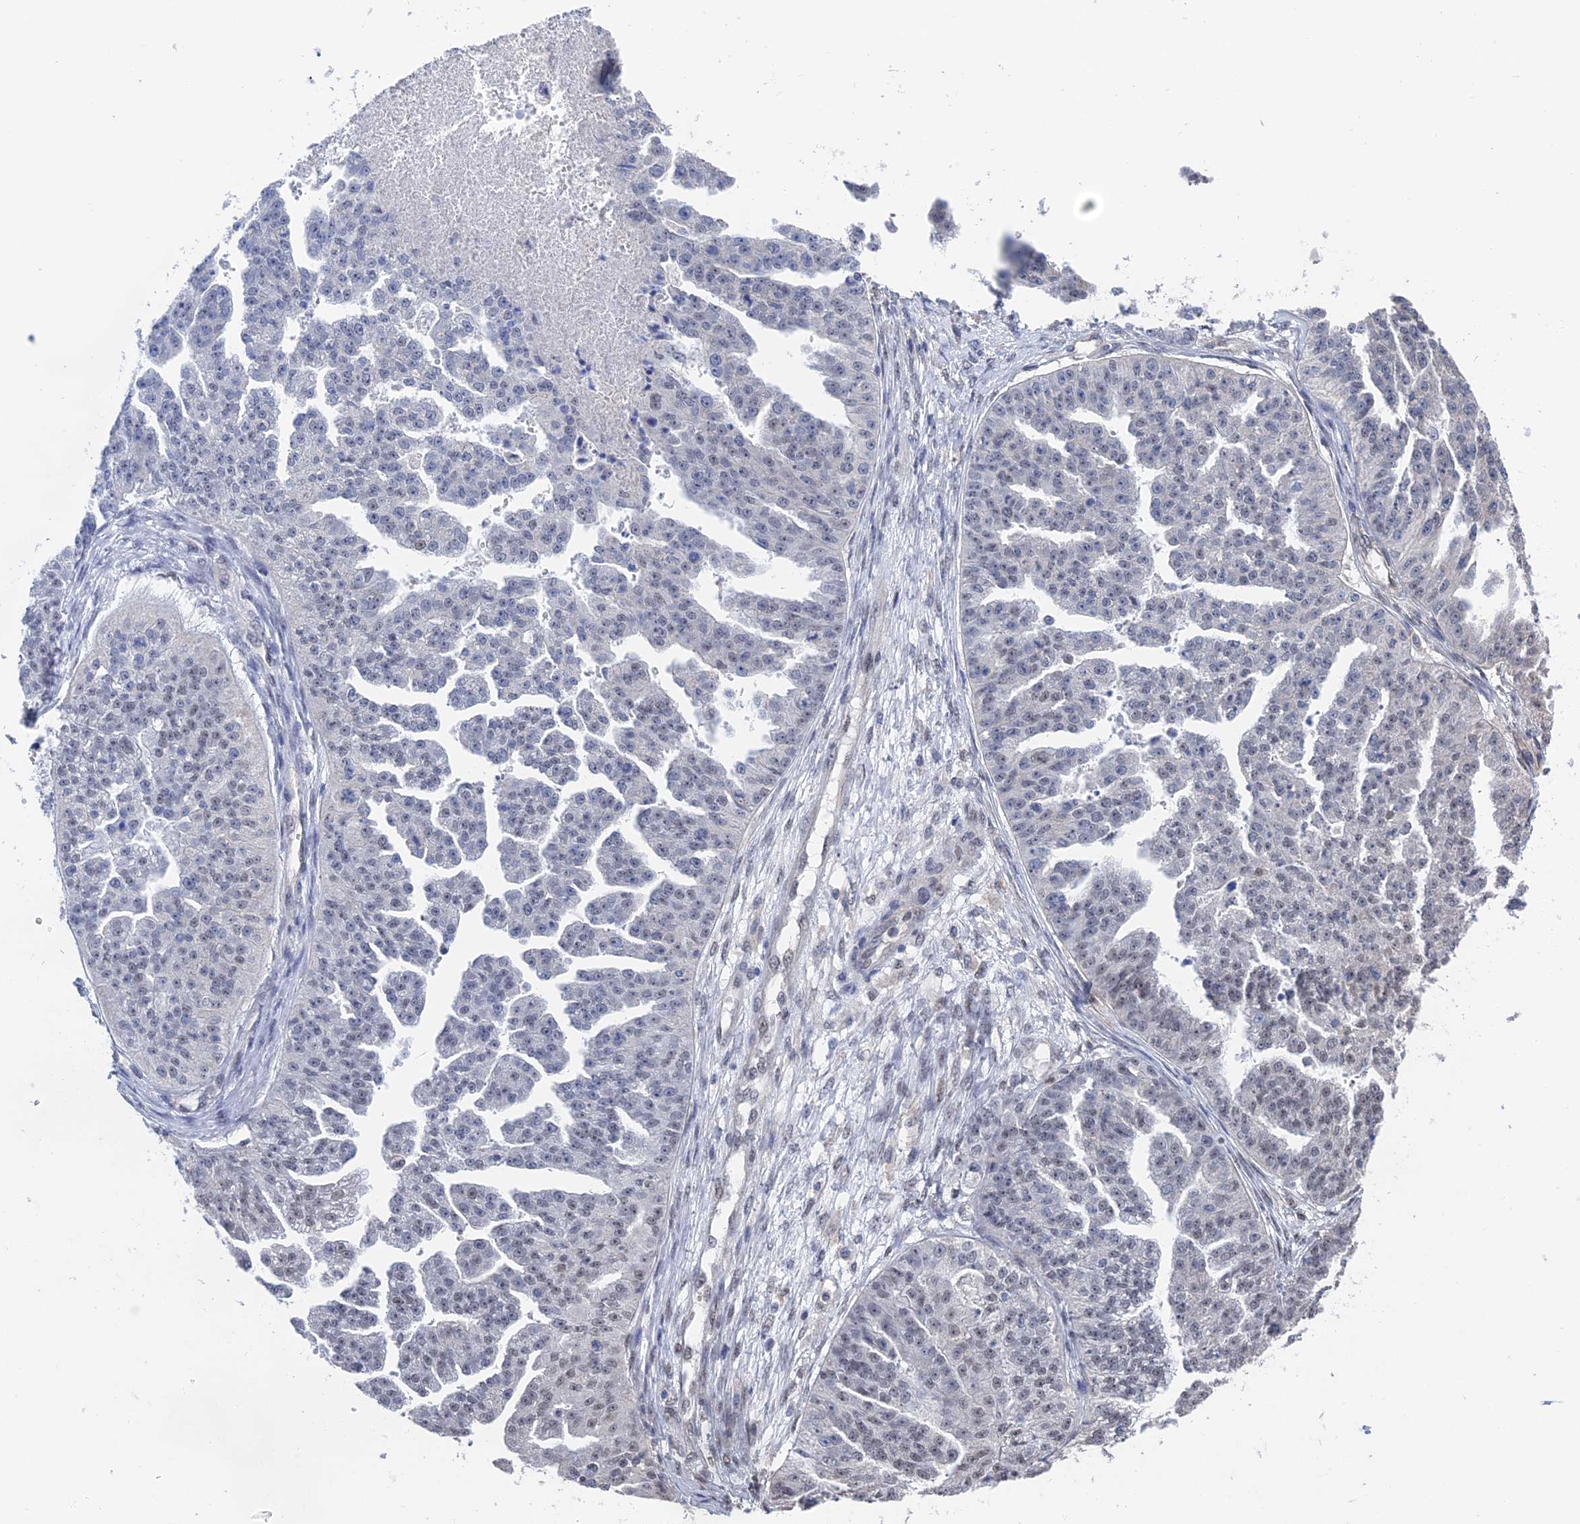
{"staining": {"intensity": "weak", "quantity": "25%-75%", "location": "nuclear"}, "tissue": "ovarian cancer", "cell_type": "Tumor cells", "image_type": "cancer", "snomed": [{"axis": "morphology", "description": "Cystadenocarcinoma, serous, NOS"}, {"axis": "topography", "description": "Ovary"}], "caption": "This is an image of IHC staining of serous cystadenocarcinoma (ovarian), which shows weak positivity in the nuclear of tumor cells.", "gene": "TSSC4", "patient": {"sex": "female", "age": 58}}